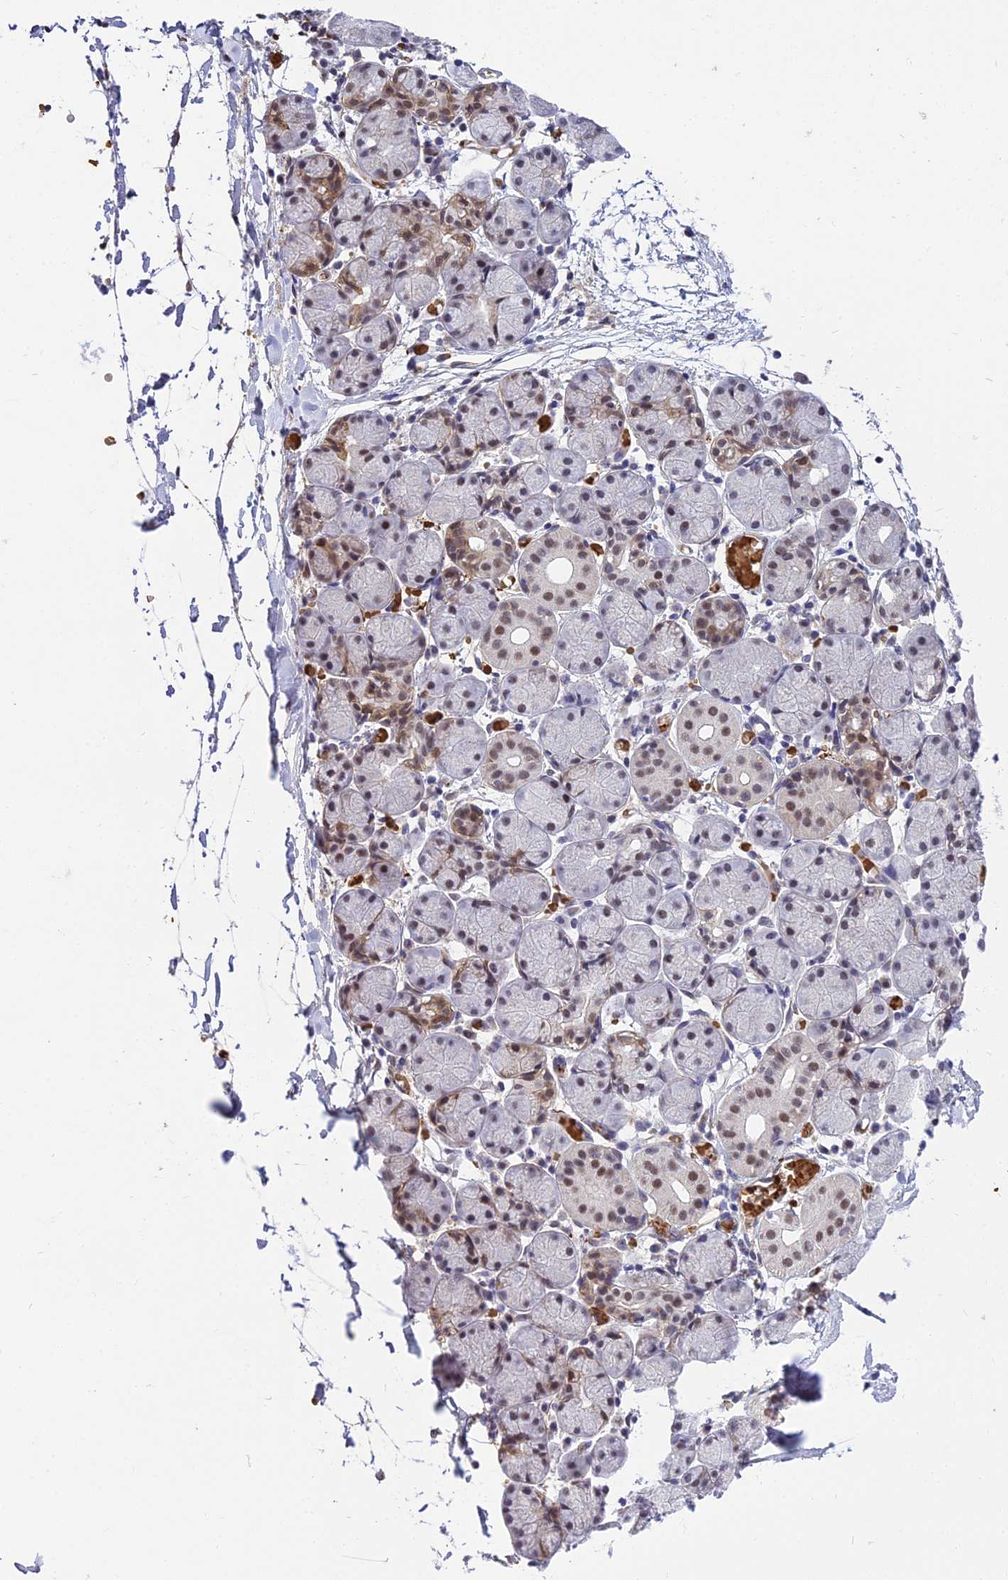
{"staining": {"intensity": "moderate", "quantity": "<25%", "location": "nuclear"}, "tissue": "salivary gland", "cell_type": "Glandular cells", "image_type": "normal", "snomed": [{"axis": "morphology", "description": "Normal tissue, NOS"}, {"axis": "topography", "description": "Salivary gland"}], "caption": "A brown stain shows moderate nuclear expression of a protein in glandular cells of normal salivary gland. The protein is shown in brown color, while the nuclei are stained blue.", "gene": "BCL9", "patient": {"sex": "female", "age": 24}}